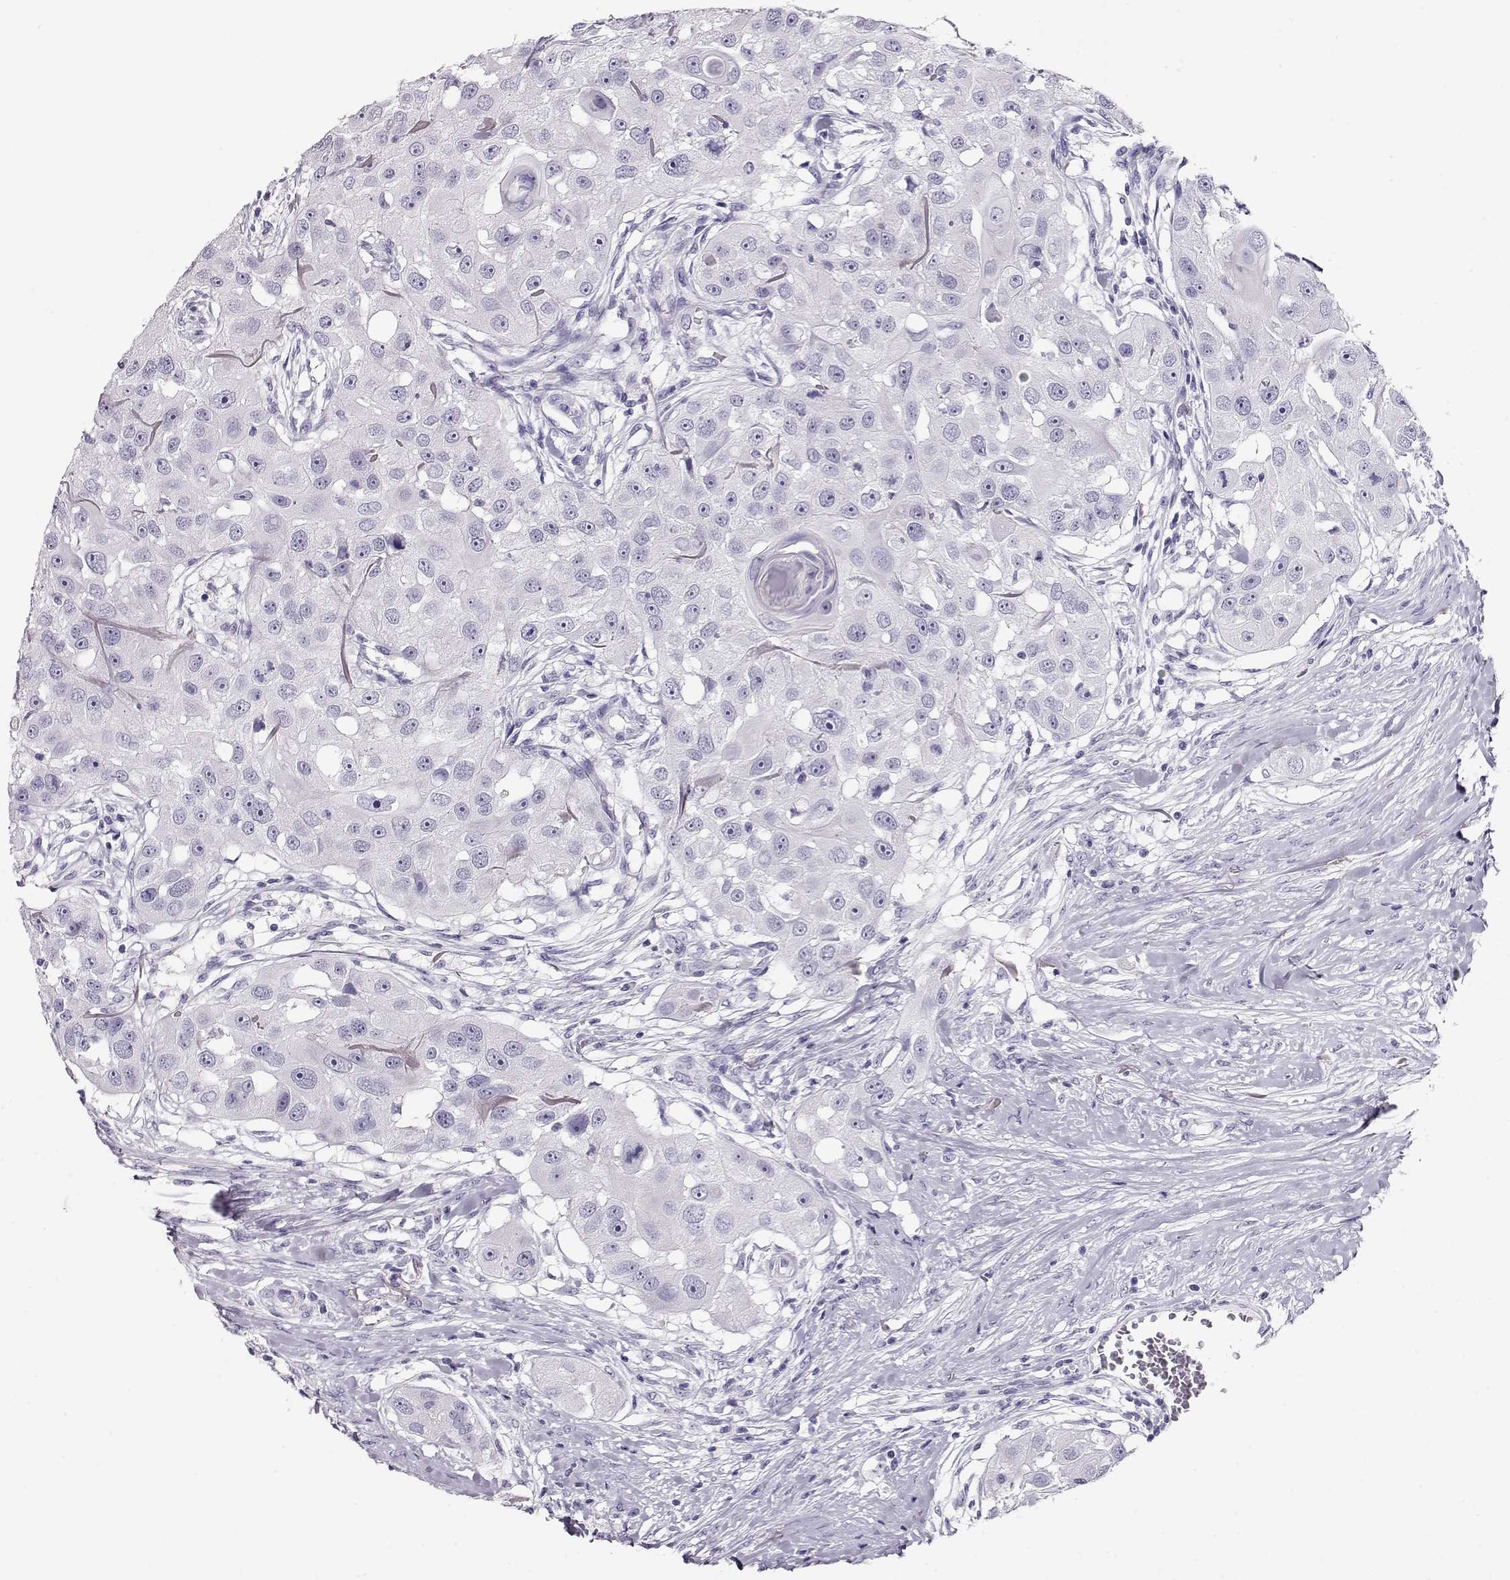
{"staining": {"intensity": "negative", "quantity": "none", "location": "none"}, "tissue": "head and neck cancer", "cell_type": "Tumor cells", "image_type": "cancer", "snomed": [{"axis": "morphology", "description": "Squamous cell carcinoma, NOS"}, {"axis": "topography", "description": "Head-Neck"}], "caption": "DAB (3,3'-diaminobenzidine) immunohistochemical staining of head and neck squamous cell carcinoma exhibits no significant positivity in tumor cells.", "gene": "ACTN2", "patient": {"sex": "male", "age": 51}}